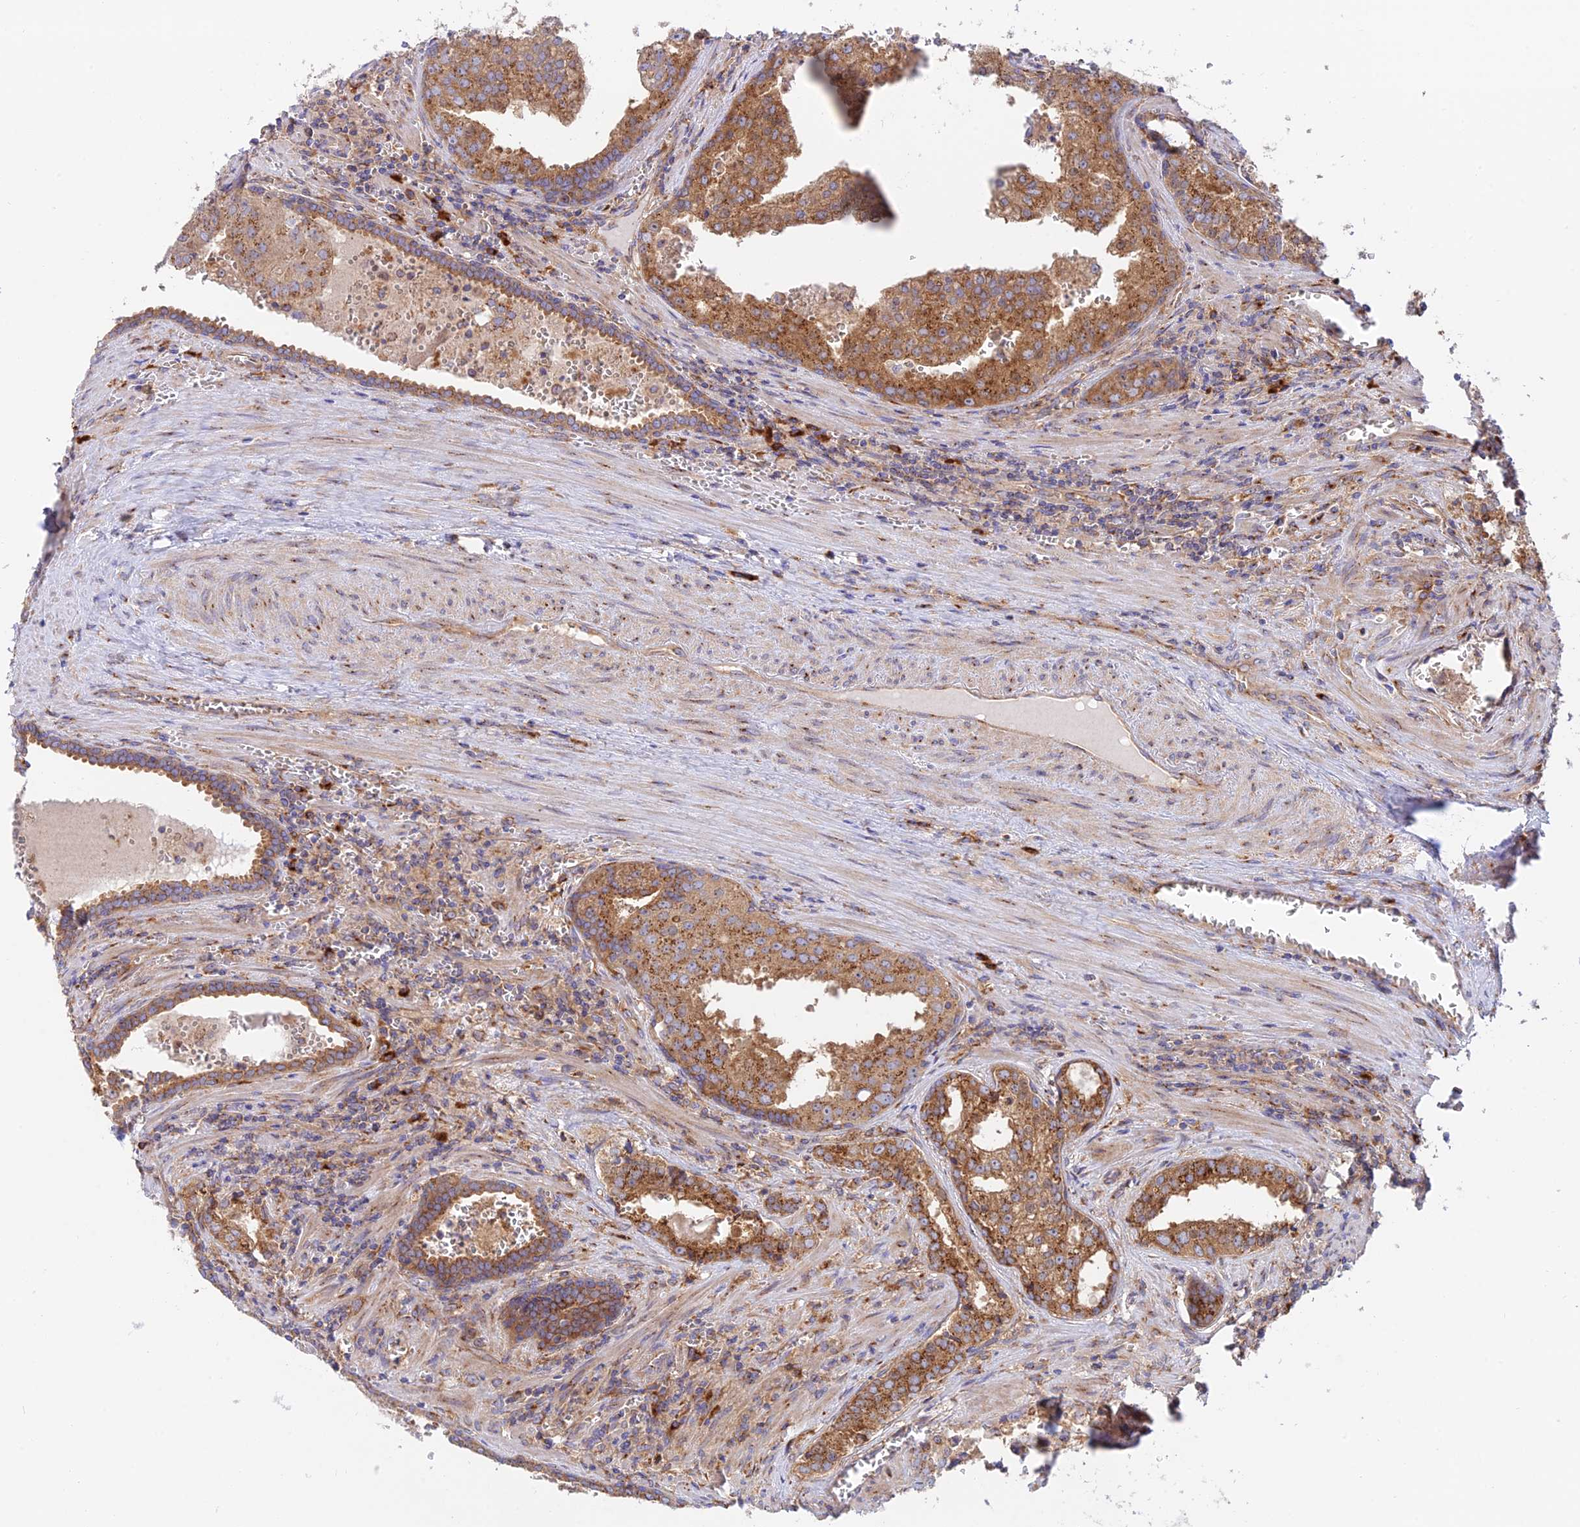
{"staining": {"intensity": "strong", "quantity": ">75%", "location": "cytoplasmic/membranous"}, "tissue": "prostate cancer", "cell_type": "Tumor cells", "image_type": "cancer", "snomed": [{"axis": "morphology", "description": "Adenocarcinoma, High grade"}, {"axis": "topography", "description": "Prostate"}], "caption": "Immunohistochemistry of human prostate adenocarcinoma (high-grade) reveals high levels of strong cytoplasmic/membranous expression in approximately >75% of tumor cells.", "gene": "GOLGA3", "patient": {"sex": "male", "age": 68}}